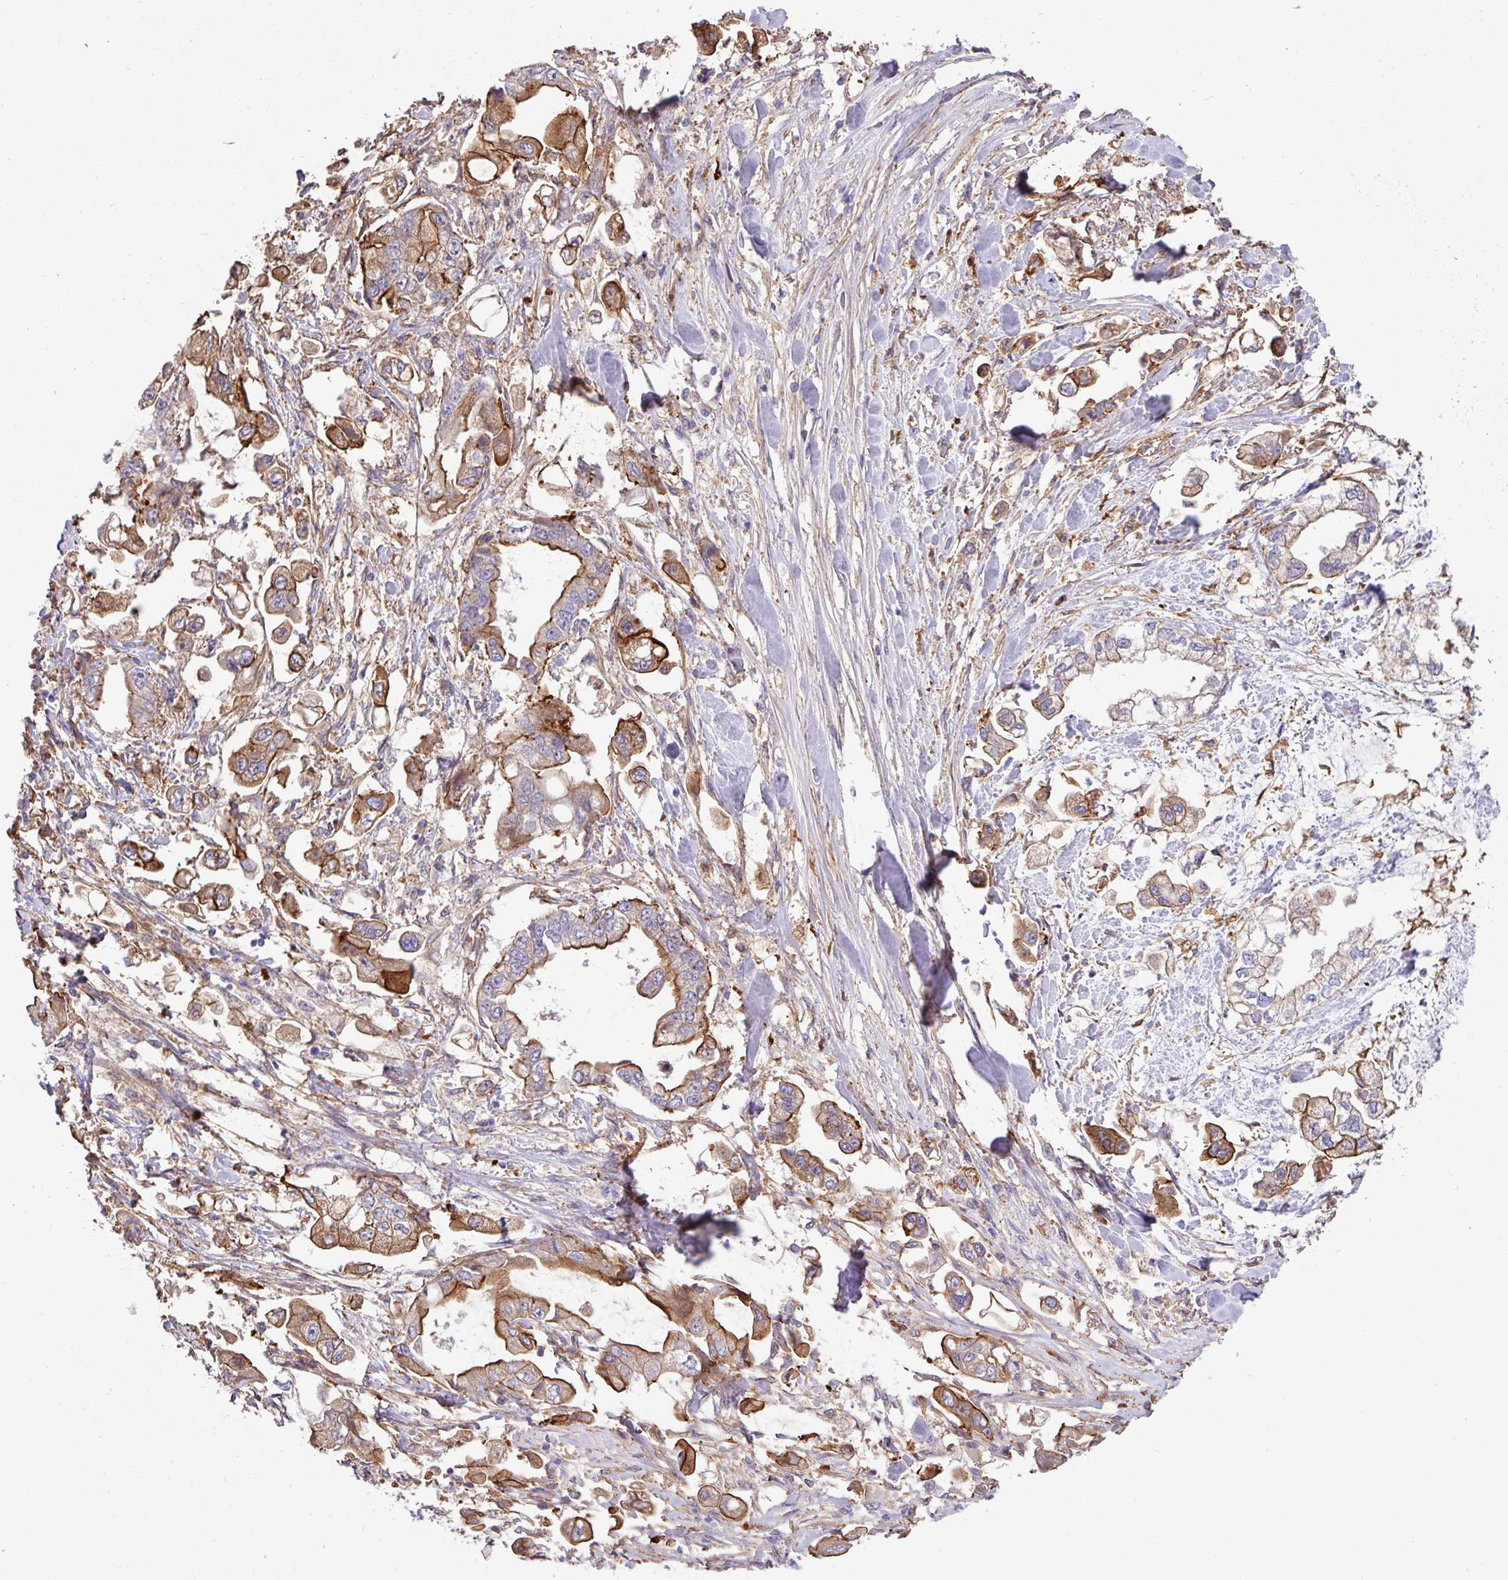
{"staining": {"intensity": "strong", "quantity": ">75%", "location": "cytoplasmic/membranous"}, "tissue": "stomach cancer", "cell_type": "Tumor cells", "image_type": "cancer", "snomed": [{"axis": "morphology", "description": "Adenocarcinoma, NOS"}, {"axis": "topography", "description": "Stomach"}], "caption": "This is an image of IHC staining of stomach adenocarcinoma, which shows strong positivity in the cytoplasmic/membranous of tumor cells.", "gene": "LRRC53", "patient": {"sex": "male", "age": 62}}